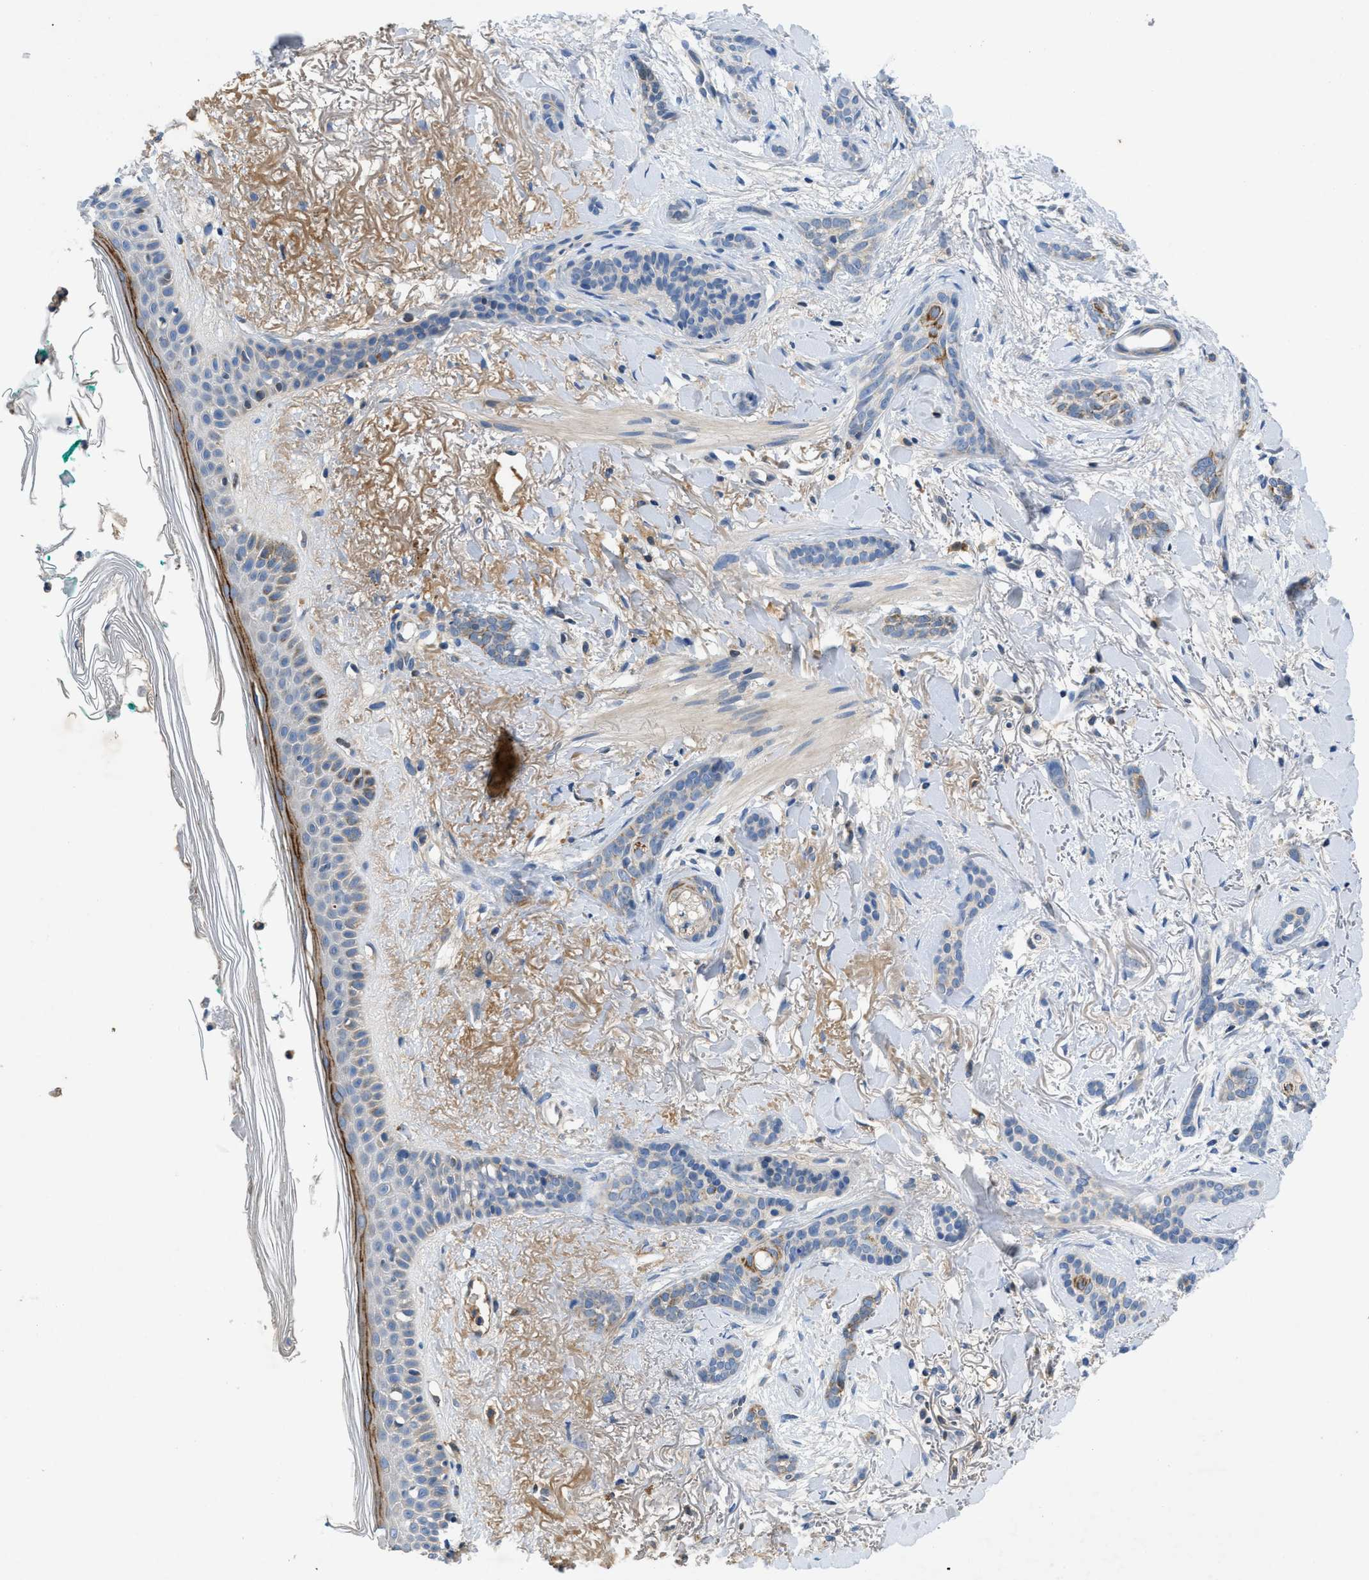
{"staining": {"intensity": "negative", "quantity": "none", "location": "none"}, "tissue": "skin cancer", "cell_type": "Tumor cells", "image_type": "cancer", "snomed": [{"axis": "morphology", "description": "Basal cell carcinoma"}, {"axis": "morphology", "description": "Adnexal tumor, benign"}, {"axis": "topography", "description": "Skin"}], "caption": "Tumor cells show no significant staining in skin benign adnexal tumor.", "gene": "PNKD", "patient": {"sex": "female", "age": 42}}